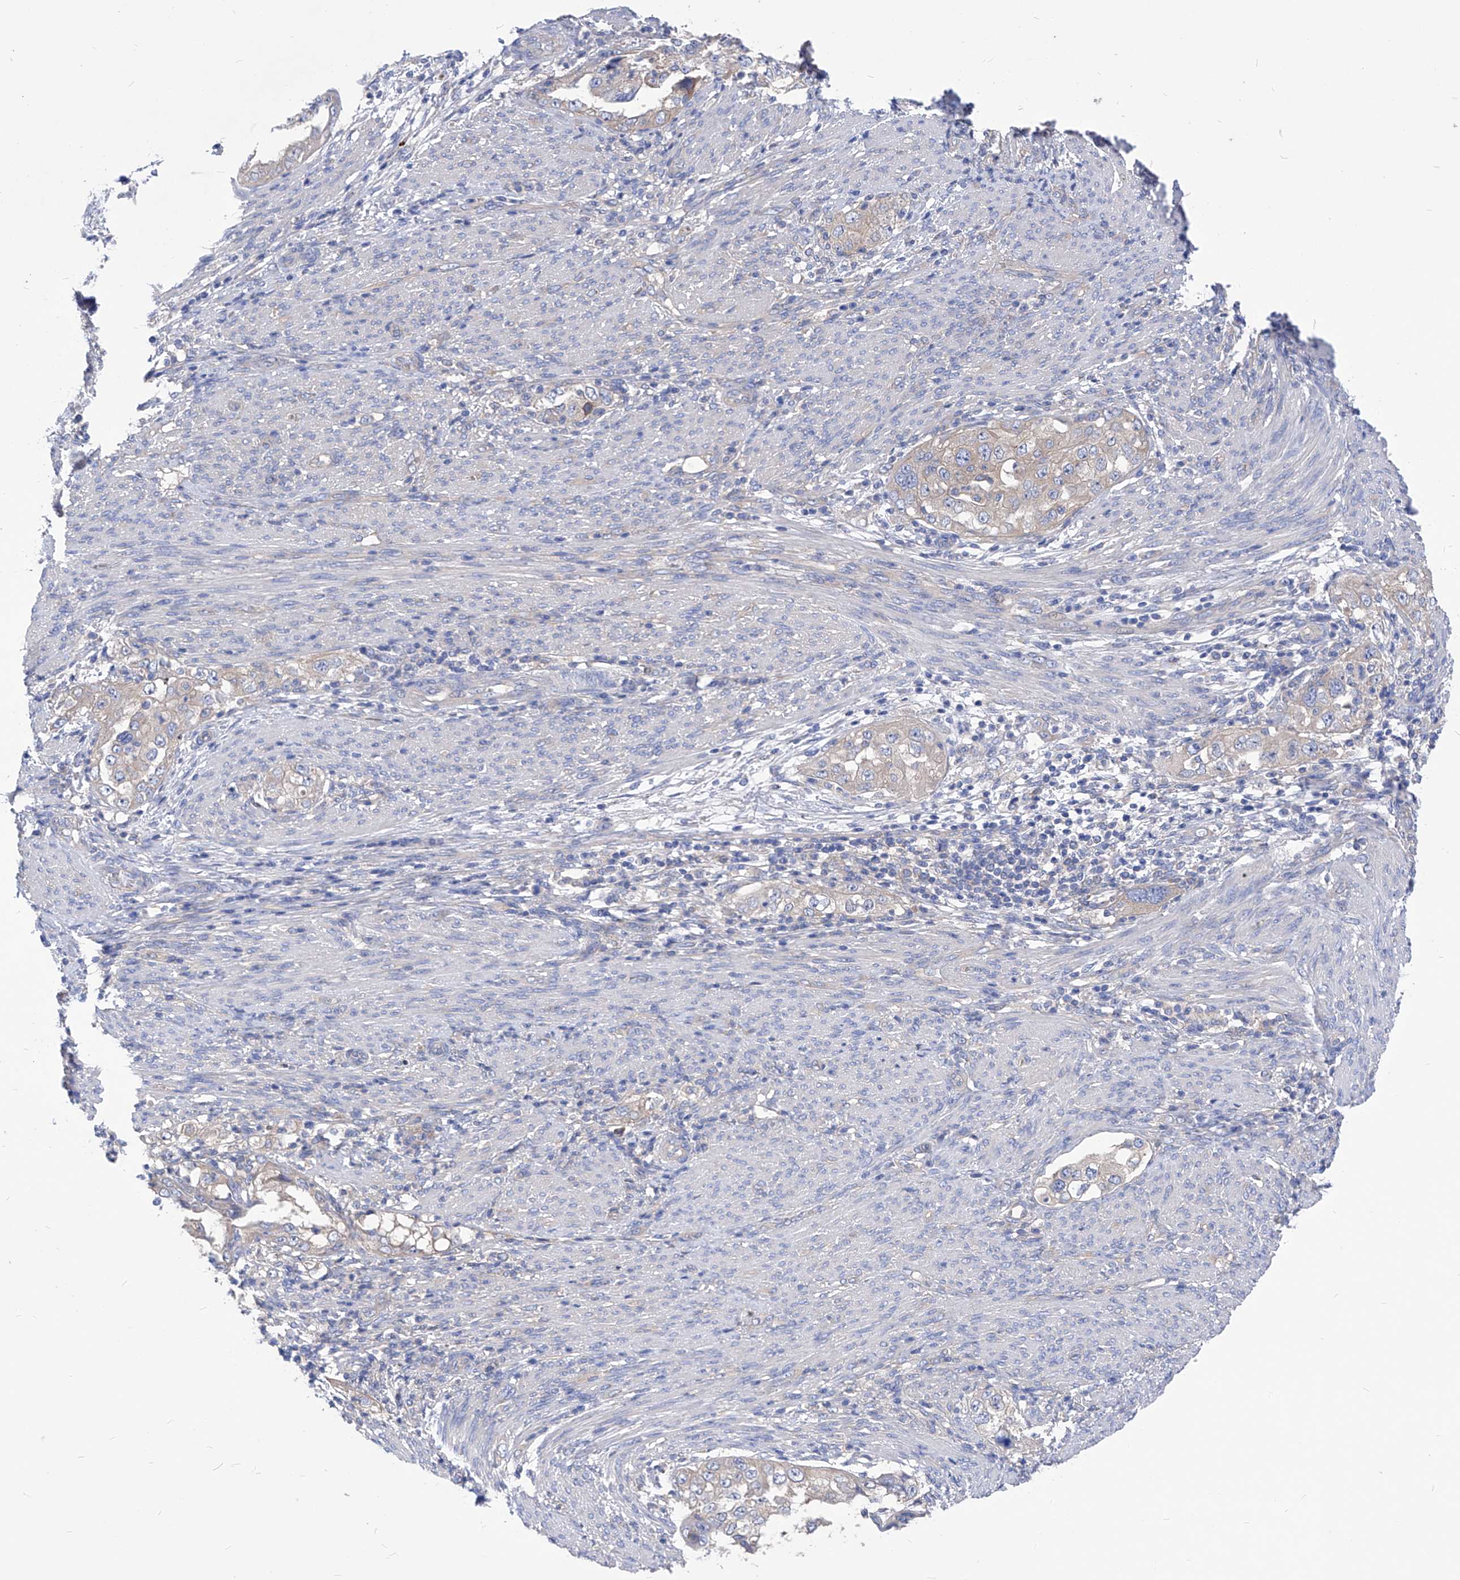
{"staining": {"intensity": "weak", "quantity": "<25%", "location": "cytoplasmic/membranous"}, "tissue": "endometrial cancer", "cell_type": "Tumor cells", "image_type": "cancer", "snomed": [{"axis": "morphology", "description": "Adenocarcinoma, NOS"}, {"axis": "topography", "description": "Endometrium"}], "caption": "Immunohistochemistry of adenocarcinoma (endometrial) displays no expression in tumor cells.", "gene": "XPNPEP1", "patient": {"sex": "female", "age": 85}}